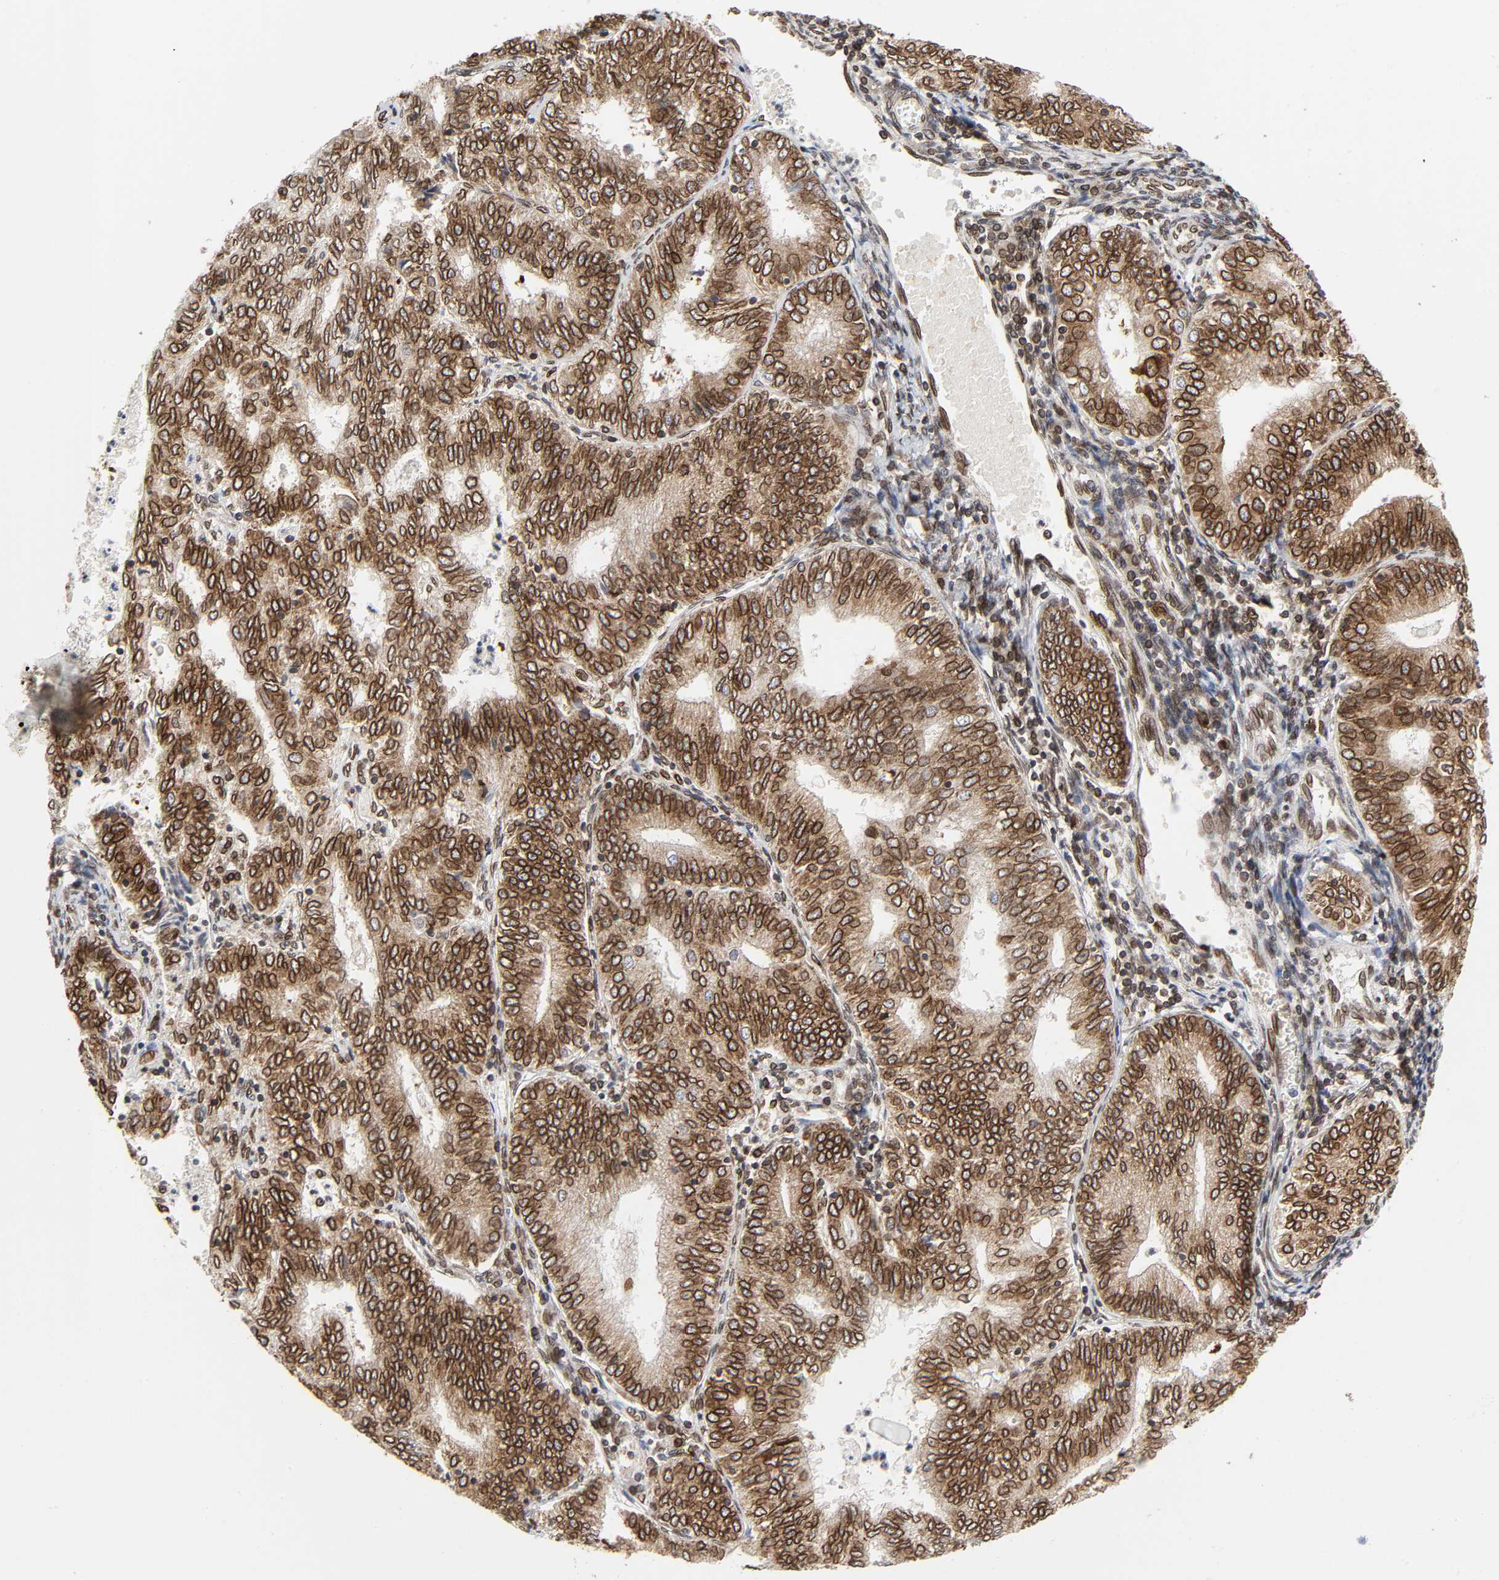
{"staining": {"intensity": "strong", "quantity": ">75%", "location": "cytoplasmic/membranous,nuclear"}, "tissue": "endometrial cancer", "cell_type": "Tumor cells", "image_type": "cancer", "snomed": [{"axis": "morphology", "description": "Adenocarcinoma, NOS"}, {"axis": "topography", "description": "Endometrium"}], "caption": "DAB immunohistochemical staining of endometrial cancer (adenocarcinoma) displays strong cytoplasmic/membranous and nuclear protein staining in about >75% of tumor cells.", "gene": "RANGAP1", "patient": {"sex": "female", "age": 69}}